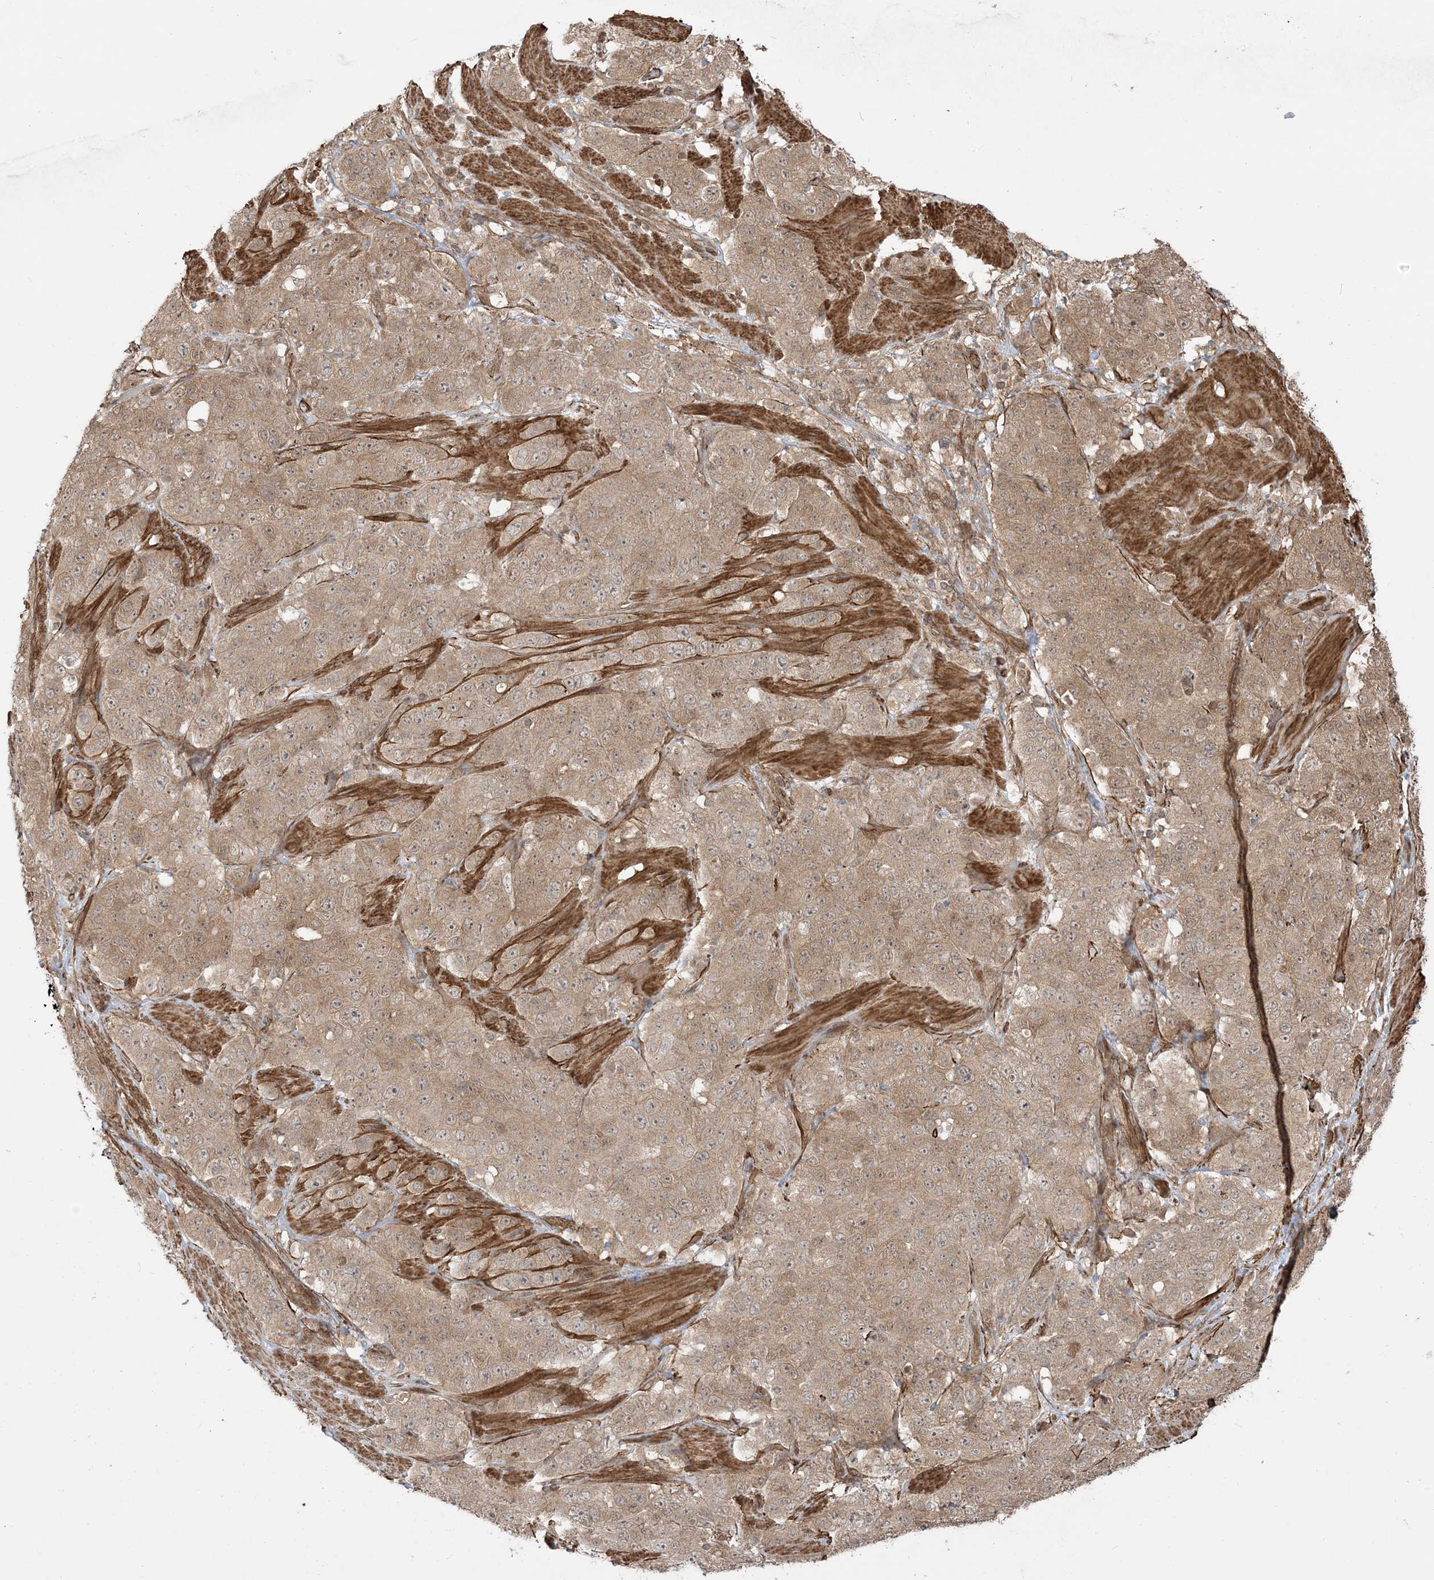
{"staining": {"intensity": "moderate", "quantity": ">75%", "location": "cytoplasmic/membranous"}, "tissue": "stomach cancer", "cell_type": "Tumor cells", "image_type": "cancer", "snomed": [{"axis": "morphology", "description": "Adenocarcinoma, NOS"}, {"axis": "topography", "description": "Stomach"}], "caption": "Adenocarcinoma (stomach) stained with DAB (3,3'-diaminobenzidine) immunohistochemistry displays medium levels of moderate cytoplasmic/membranous staining in about >75% of tumor cells. Immunohistochemistry (ihc) stains the protein of interest in brown and the nuclei are stained blue.", "gene": "TBCC", "patient": {"sex": "male", "age": 48}}